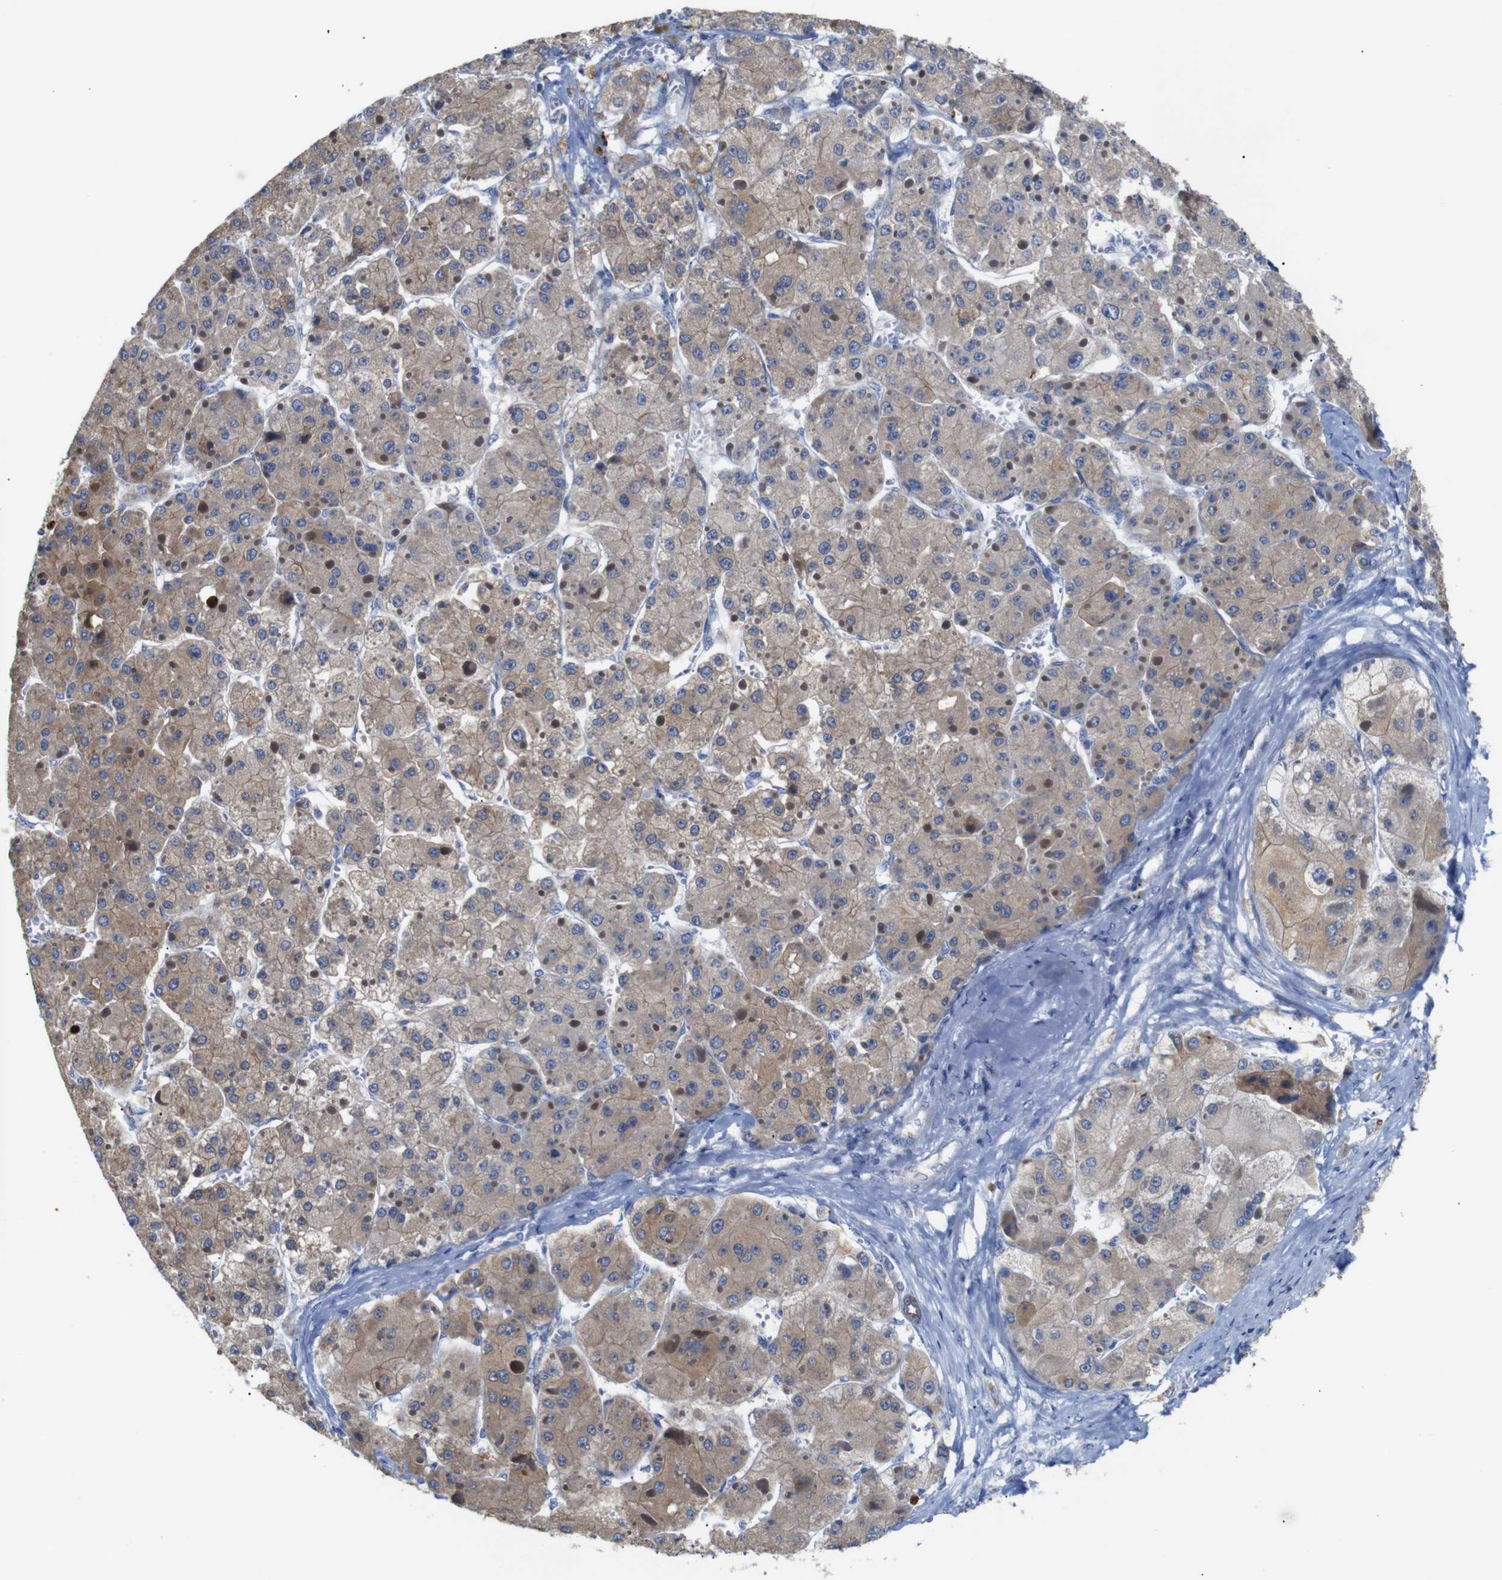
{"staining": {"intensity": "moderate", "quantity": ">75%", "location": "cytoplasmic/membranous,nuclear"}, "tissue": "liver cancer", "cell_type": "Tumor cells", "image_type": "cancer", "snomed": [{"axis": "morphology", "description": "Carcinoma, Hepatocellular, NOS"}, {"axis": "topography", "description": "Liver"}], "caption": "The immunohistochemical stain labels moderate cytoplasmic/membranous and nuclear expression in tumor cells of hepatocellular carcinoma (liver) tissue.", "gene": "ALOX15", "patient": {"sex": "female", "age": 73}}